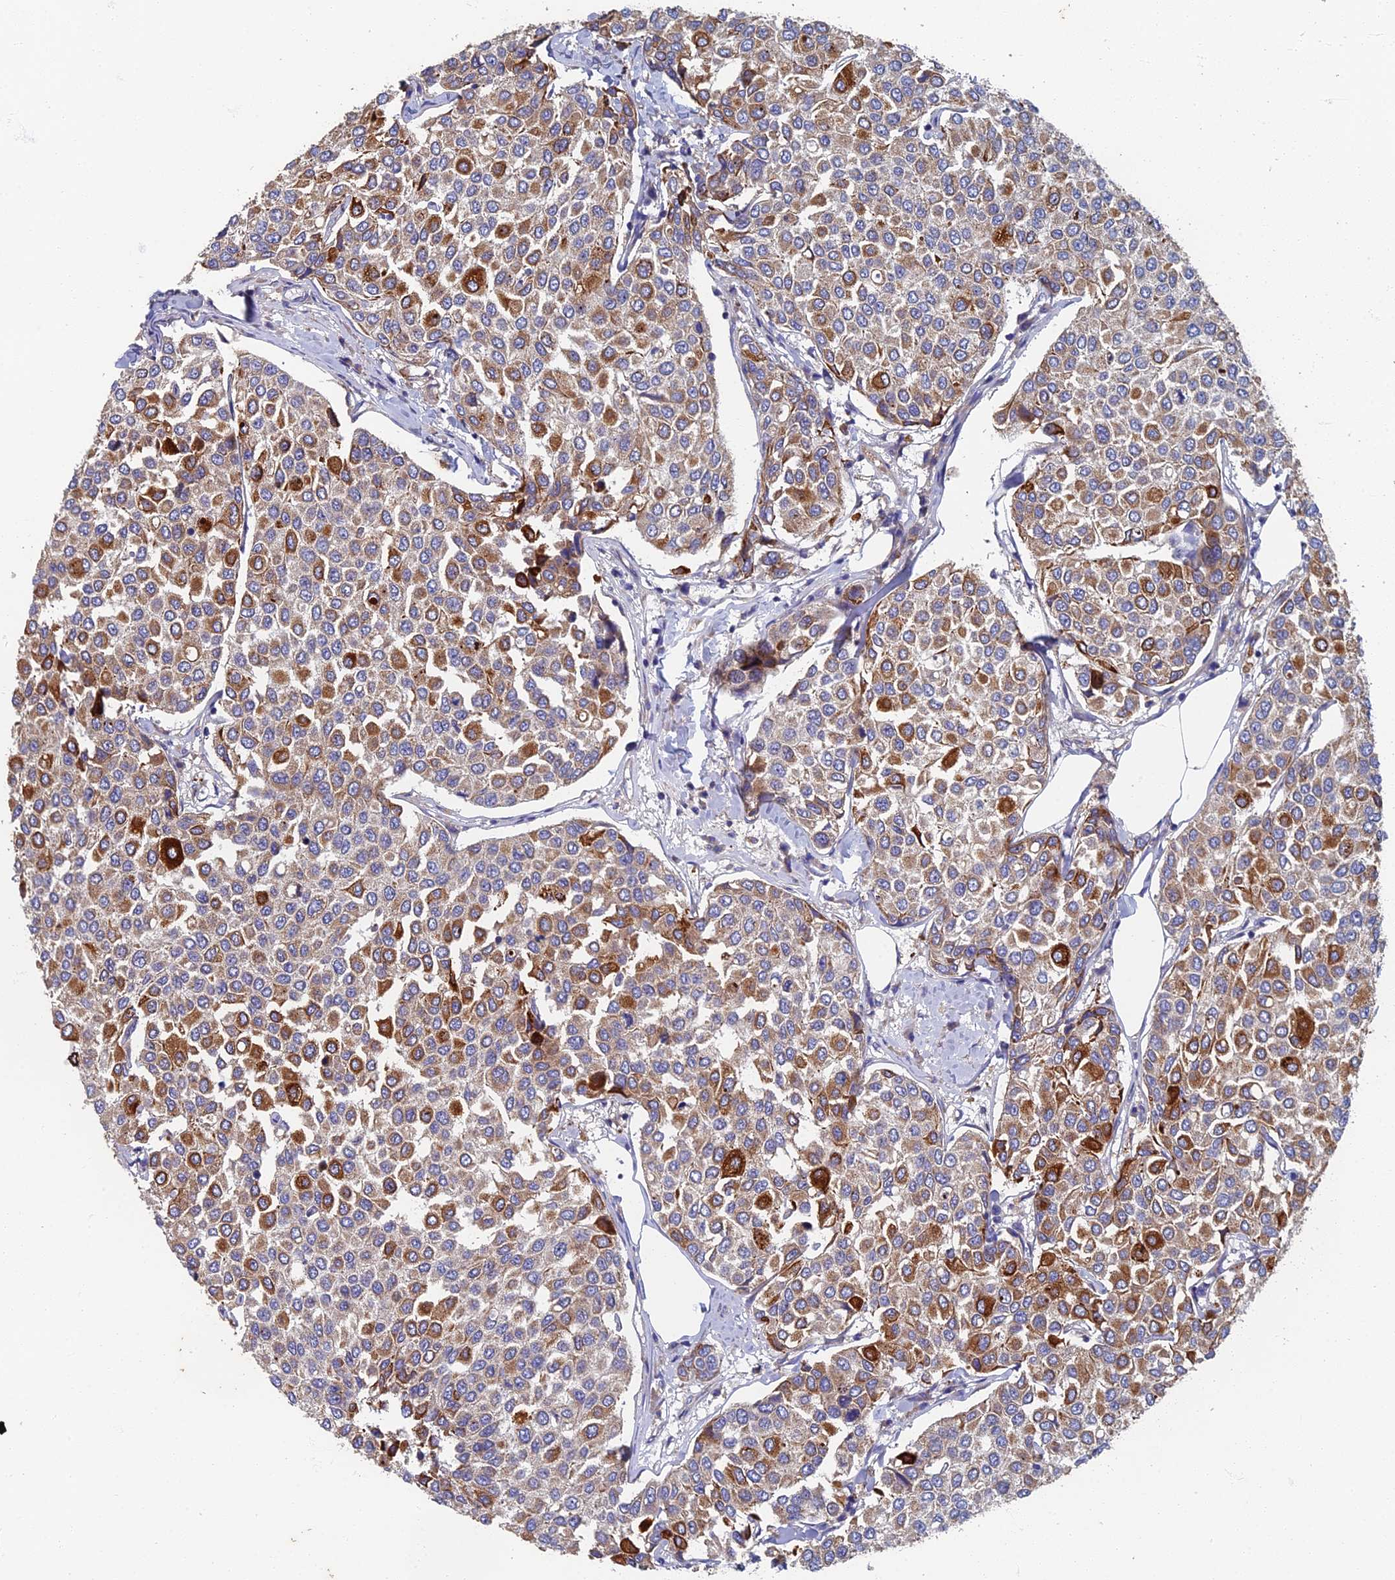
{"staining": {"intensity": "strong", "quantity": "25%-75%", "location": "cytoplasmic/membranous"}, "tissue": "breast cancer", "cell_type": "Tumor cells", "image_type": "cancer", "snomed": [{"axis": "morphology", "description": "Duct carcinoma"}, {"axis": "topography", "description": "Breast"}], "caption": "A brown stain labels strong cytoplasmic/membranous staining of a protein in invasive ductal carcinoma (breast) tumor cells.", "gene": "RNASEK", "patient": {"sex": "female", "age": 55}}